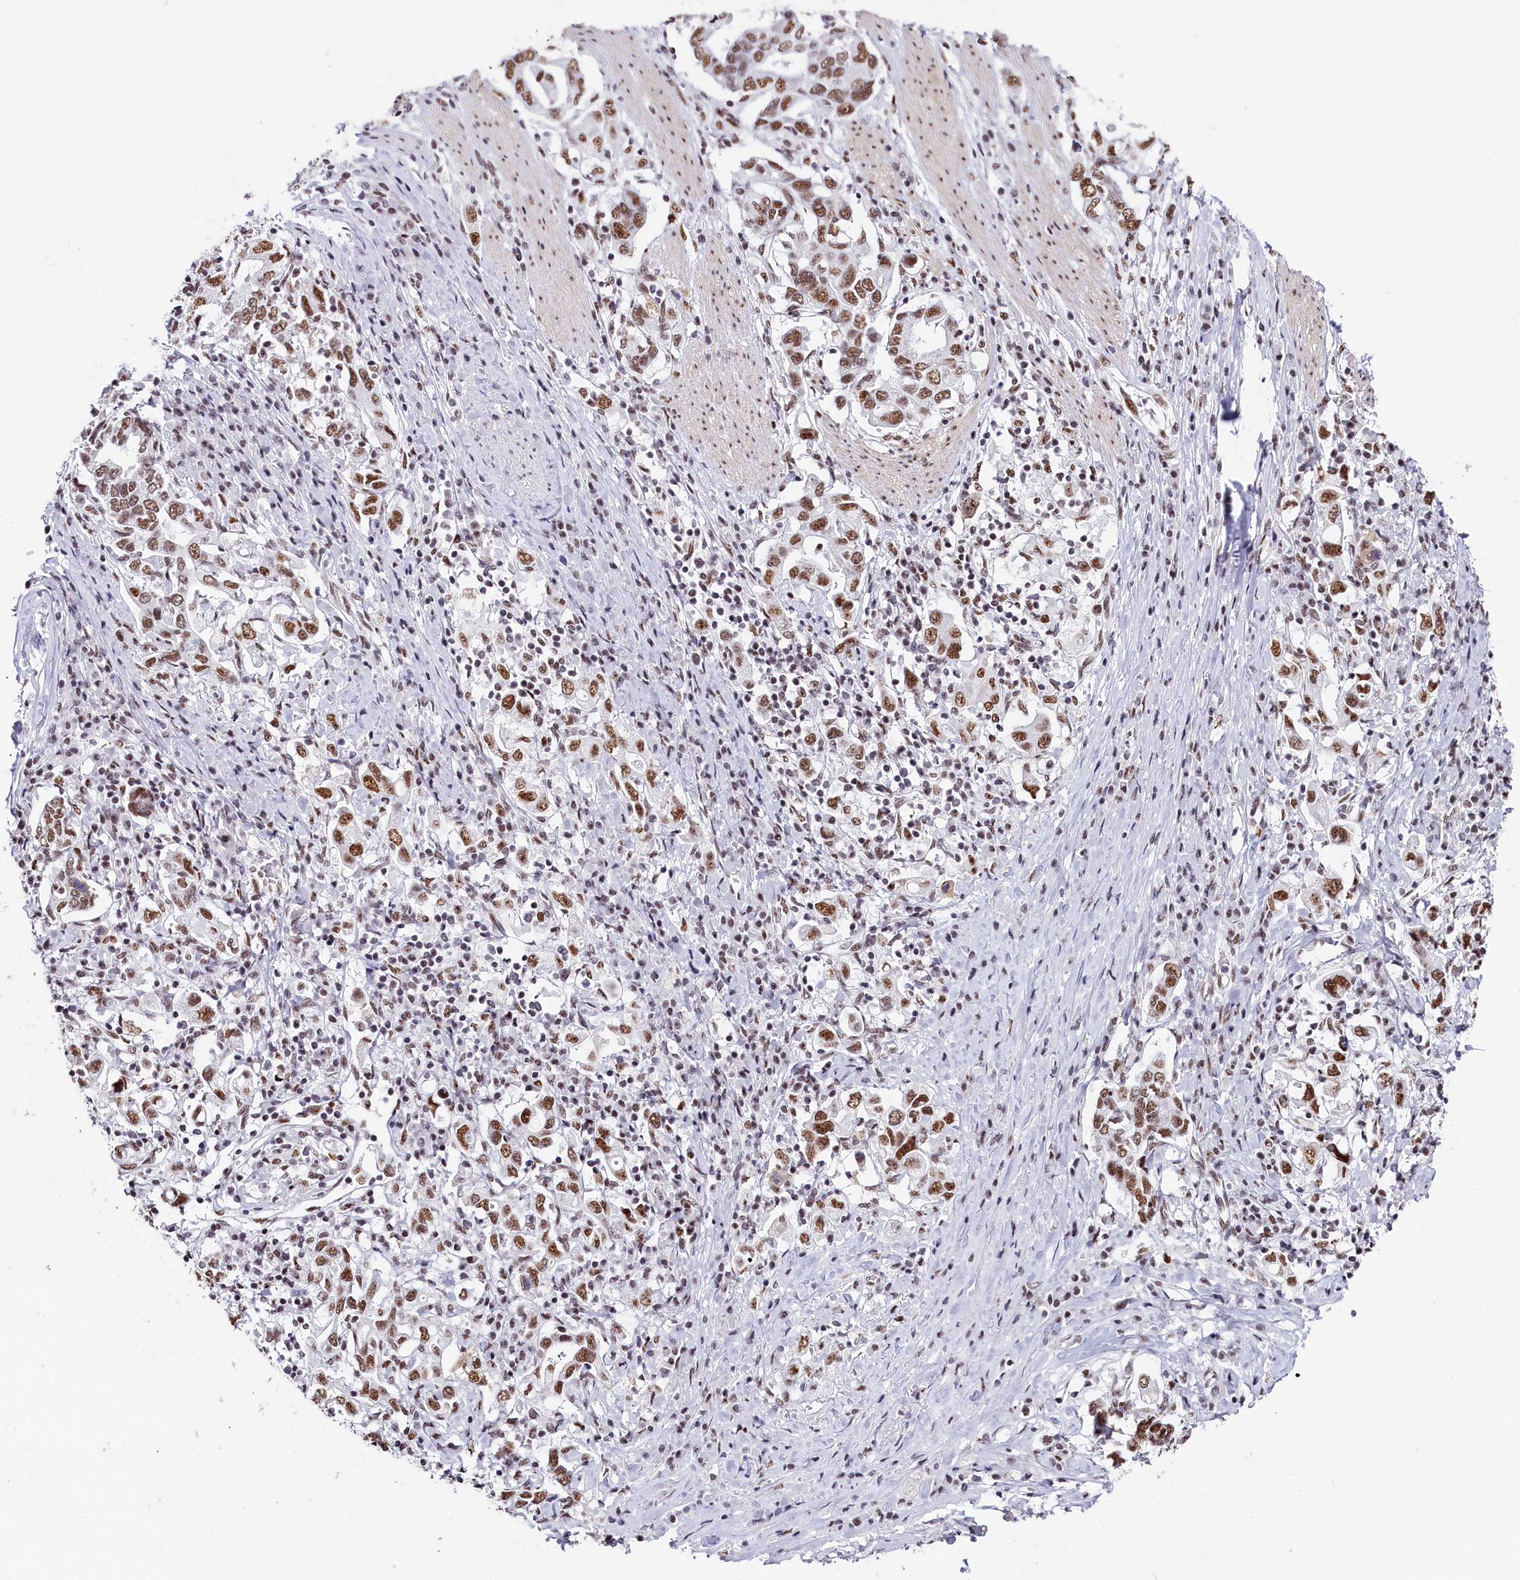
{"staining": {"intensity": "moderate", "quantity": ">75%", "location": "nuclear"}, "tissue": "stomach cancer", "cell_type": "Tumor cells", "image_type": "cancer", "snomed": [{"axis": "morphology", "description": "Adenocarcinoma, NOS"}, {"axis": "topography", "description": "Stomach, upper"}, {"axis": "topography", "description": "Stomach"}], "caption": "The micrograph reveals immunohistochemical staining of adenocarcinoma (stomach). There is moderate nuclear expression is appreciated in about >75% of tumor cells. (DAB IHC with brightfield microscopy, high magnification).", "gene": "SNRNP70", "patient": {"sex": "male", "age": 62}}